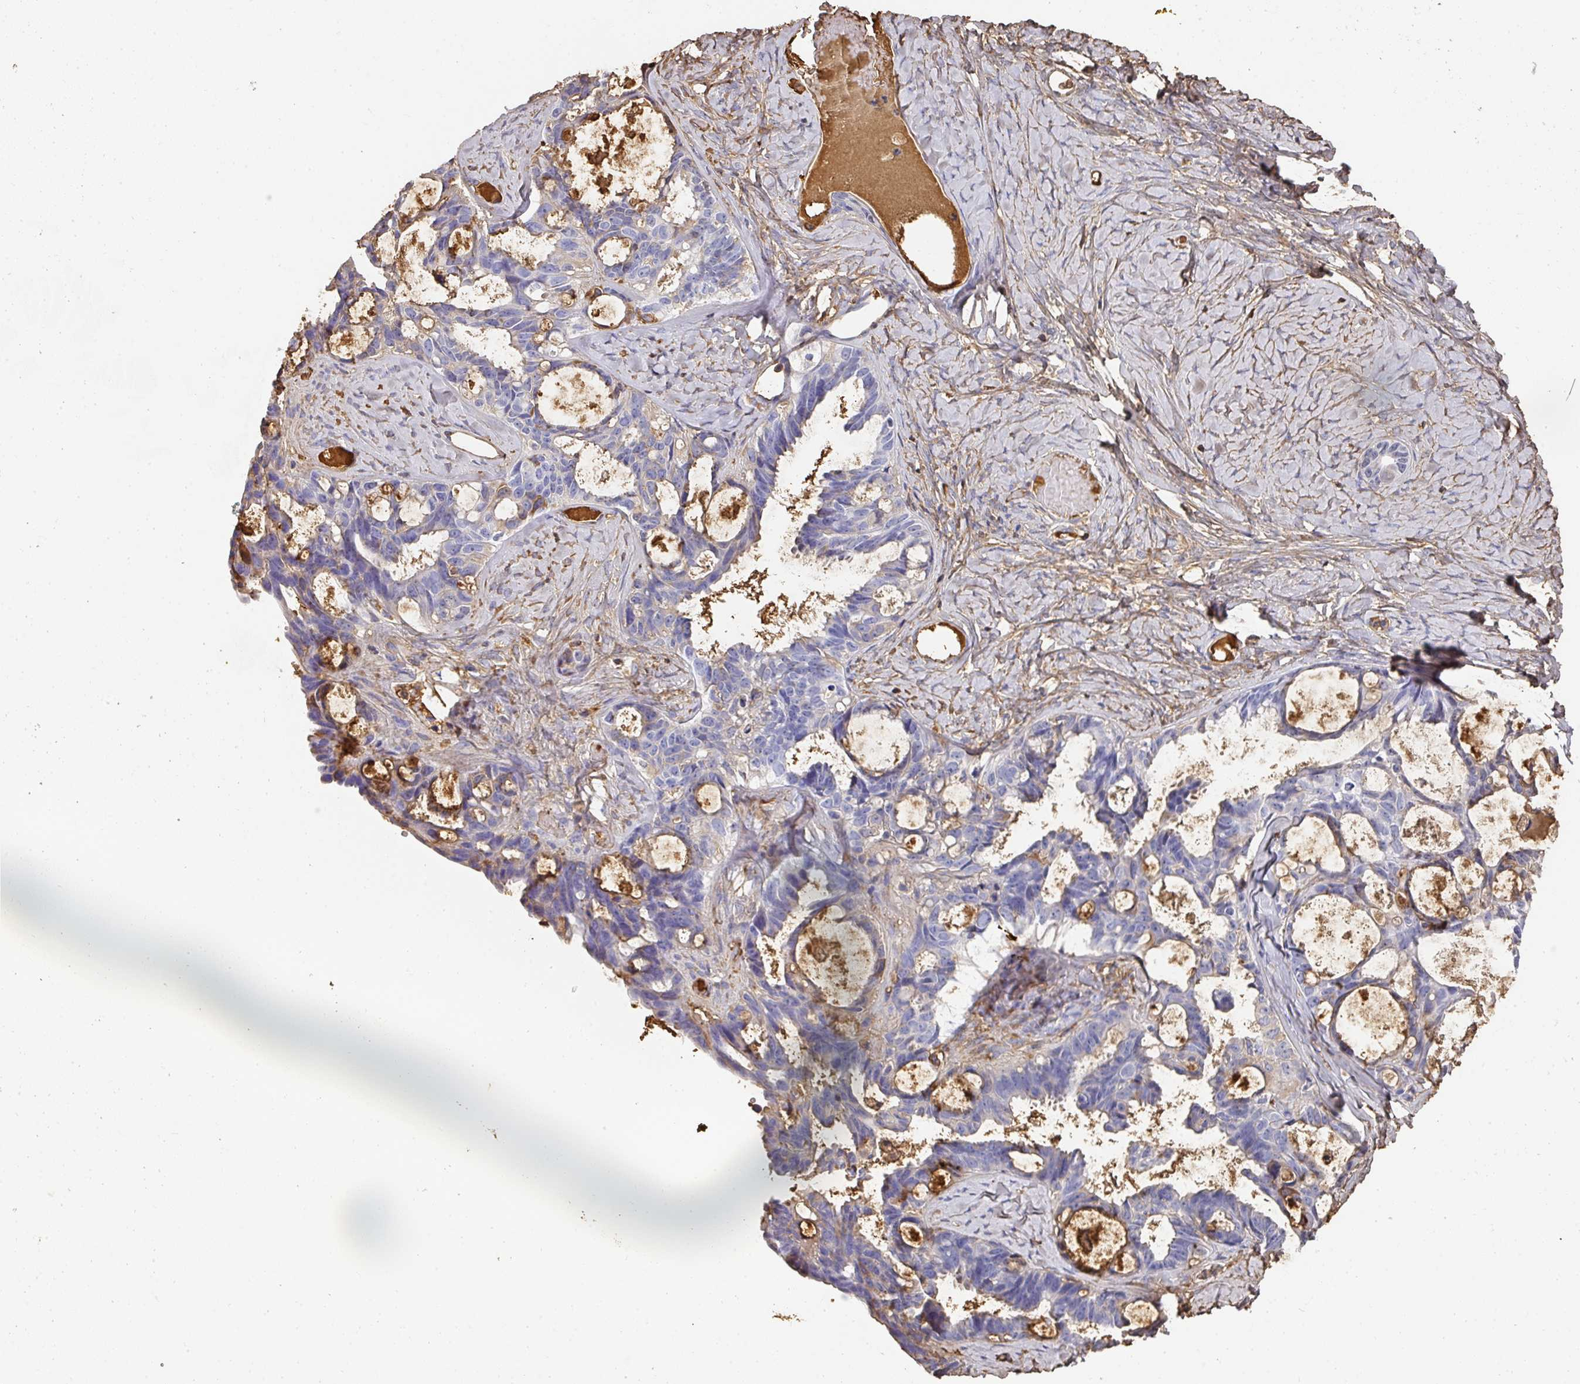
{"staining": {"intensity": "negative", "quantity": "none", "location": "none"}, "tissue": "ovarian cancer", "cell_type": "Tumor cells", "image_type": "cancer", "snomed": [{"axis": "morphology", "description": "Cystadenocarcinoma, serous, NOS"}, {"axis": "topography", "description": "Ovary"}], "caption": "A high-resolution histopathology image shows IHC staining of ovarian serous cystadenocarcinoma, which demonstrates no significant expression in tumor cells.", "gene": "ALB", "patient": {"sex": "female", "age": 69}}